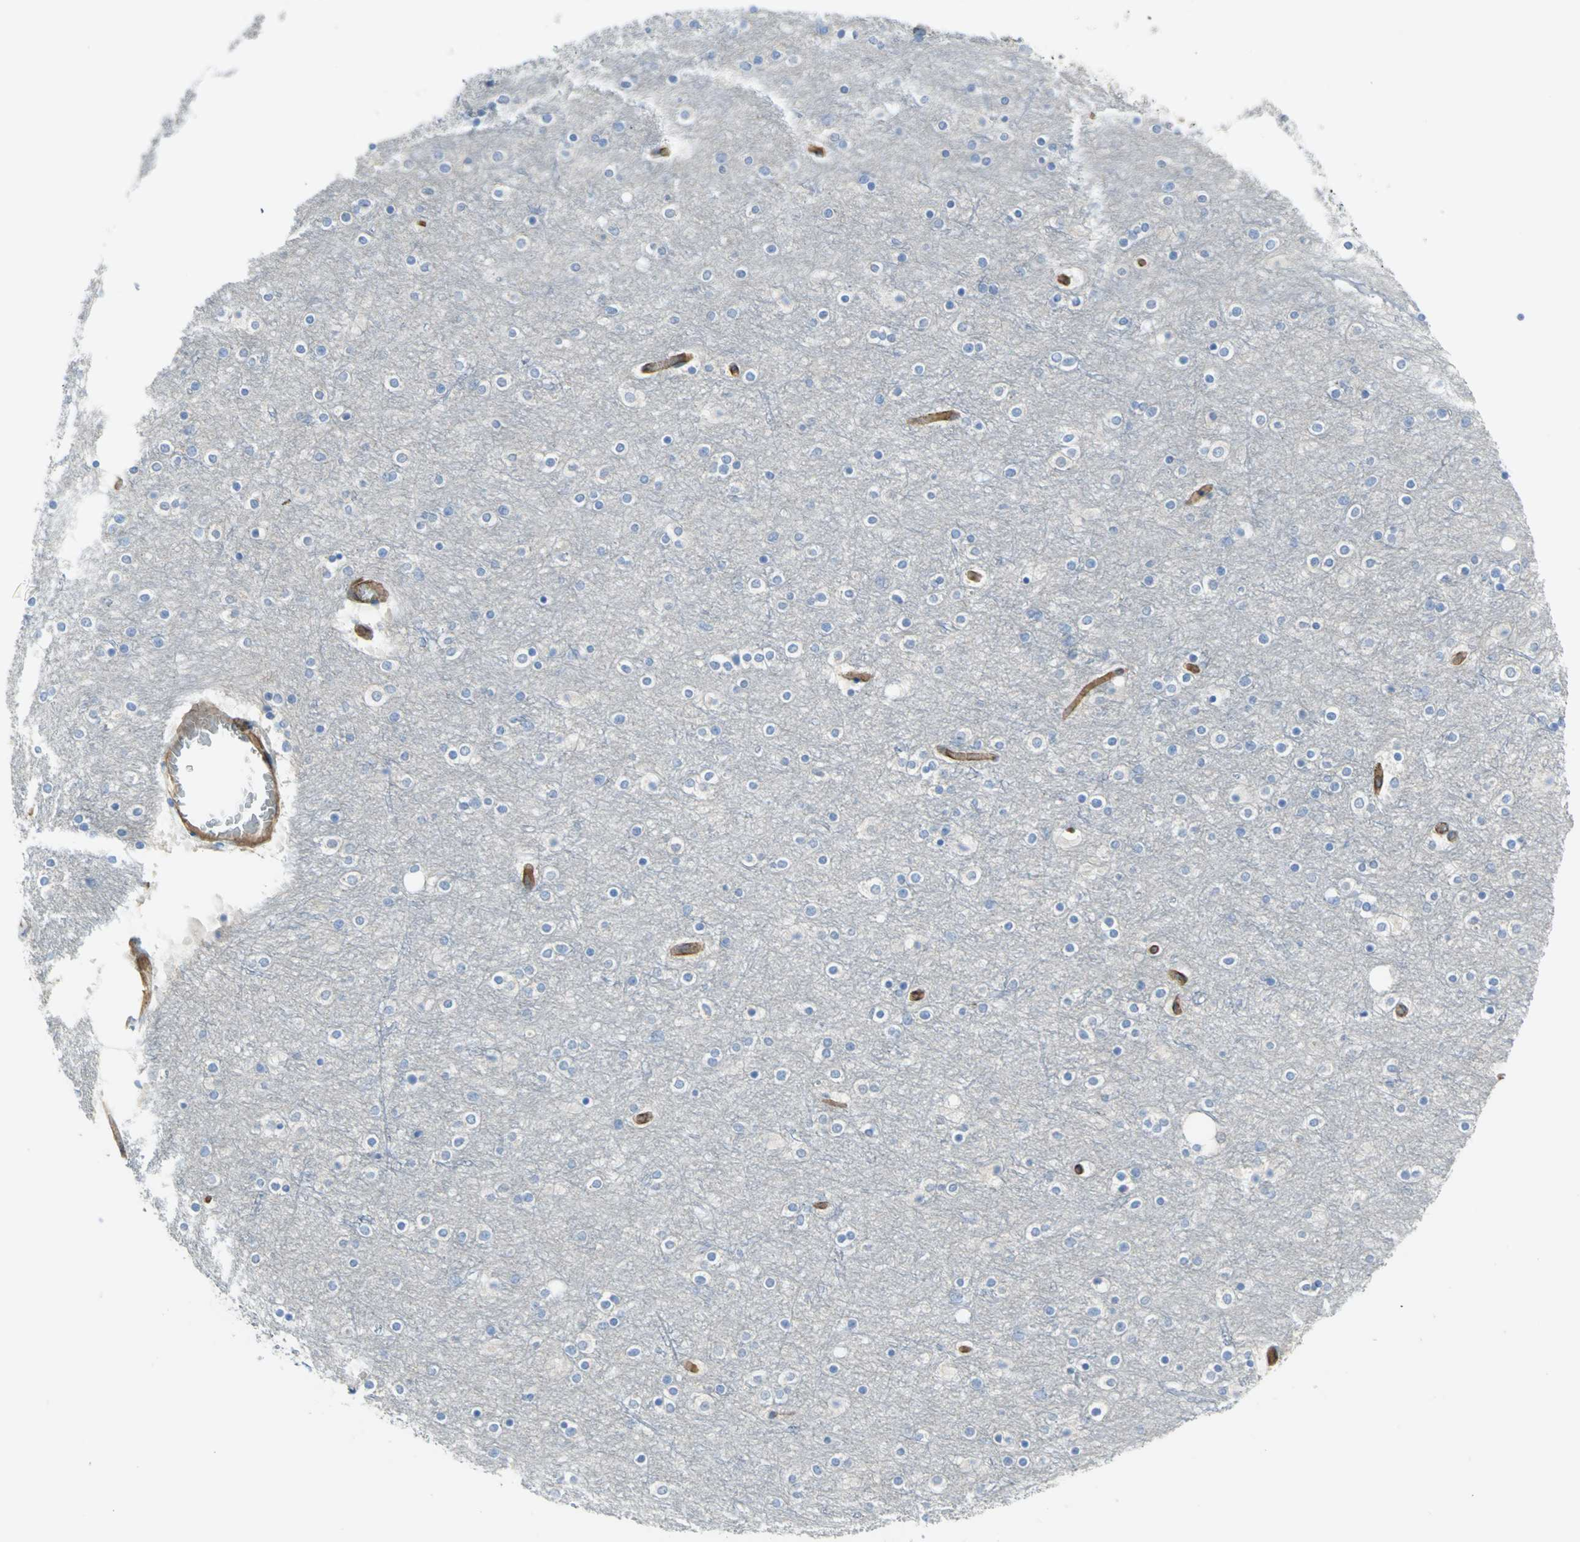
{"staining": {"intensity": "weak", "quantity": ">75%", "location": "cytoplasmic/membranous"}, "tissue": "cerebral cortex", "cell_type": "Endothelial cells", "image_type": "normal", "snomed": [{"axis": "morphology", "description": "Normal tissue, NOS"}, {"axis": "topography", "description": "Cerebral cortex"}], "caption": "Approximately >75% of endothelial cells in unremarkable cerebral cortex demonstrate weak cytoplasmic/membranous protein expression as visualized by brown immunohistochemical staining.", "gene": "FLNB", "patient": {"sex": "female", "age": 54}}